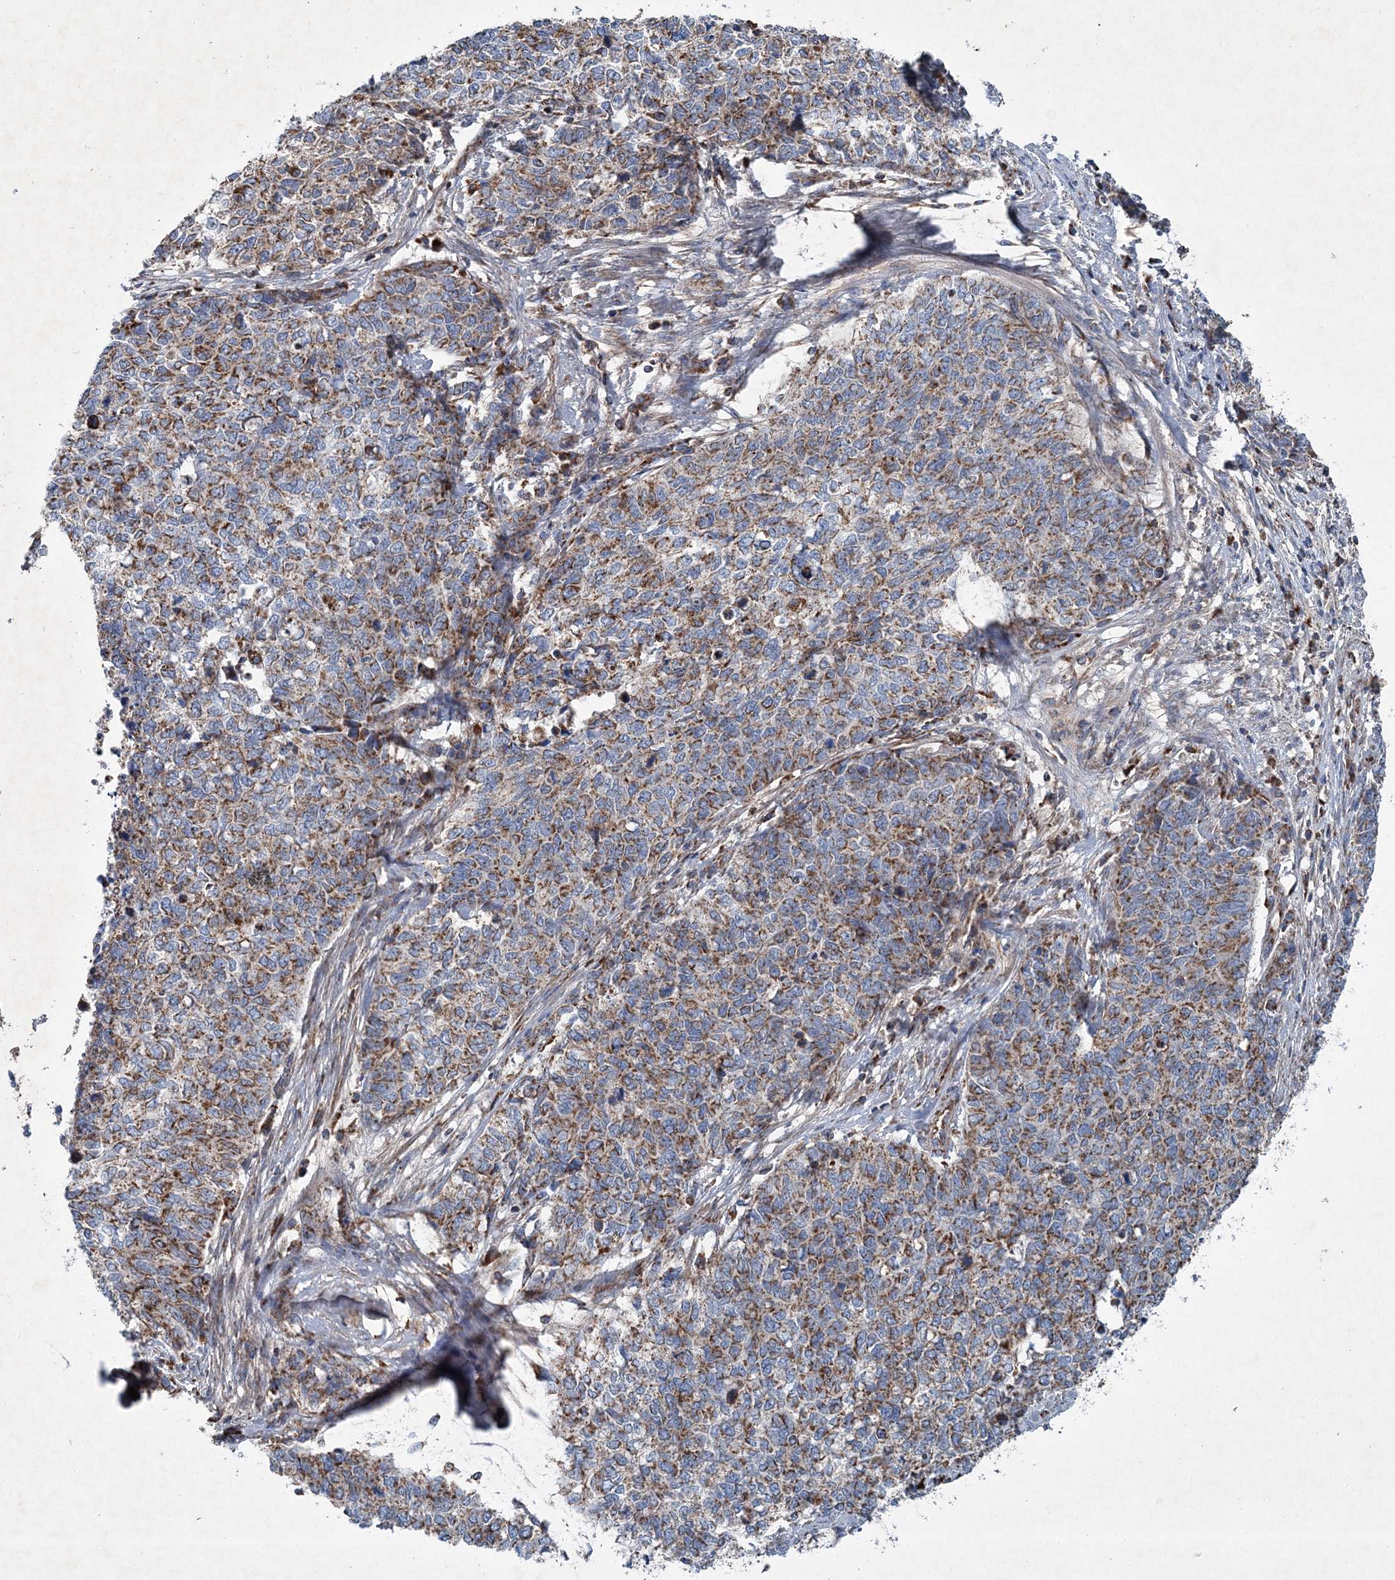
{"staining": {"intensity": "moderate", "quantity": ">75%", "location": "cytoplasmic/membranous"}, "tissue": "cervical cancer", "cell_type": "Tumor cells", "image_type": "cancer", "snomed": [{"axis": "morphology", "description": "Squamous cell carcinoma, NOS"}, {"axis": "topography", "description": "Cervix"}], "caption": "A brown stain shows moderate cytoplasmic/membranous expression of a protein in human cervical cancer tumor cells. (IHC, brightfield microscopy, high magnification).", "gene": "SPAG16", "patient": {"sex": "female", "age": 63}}